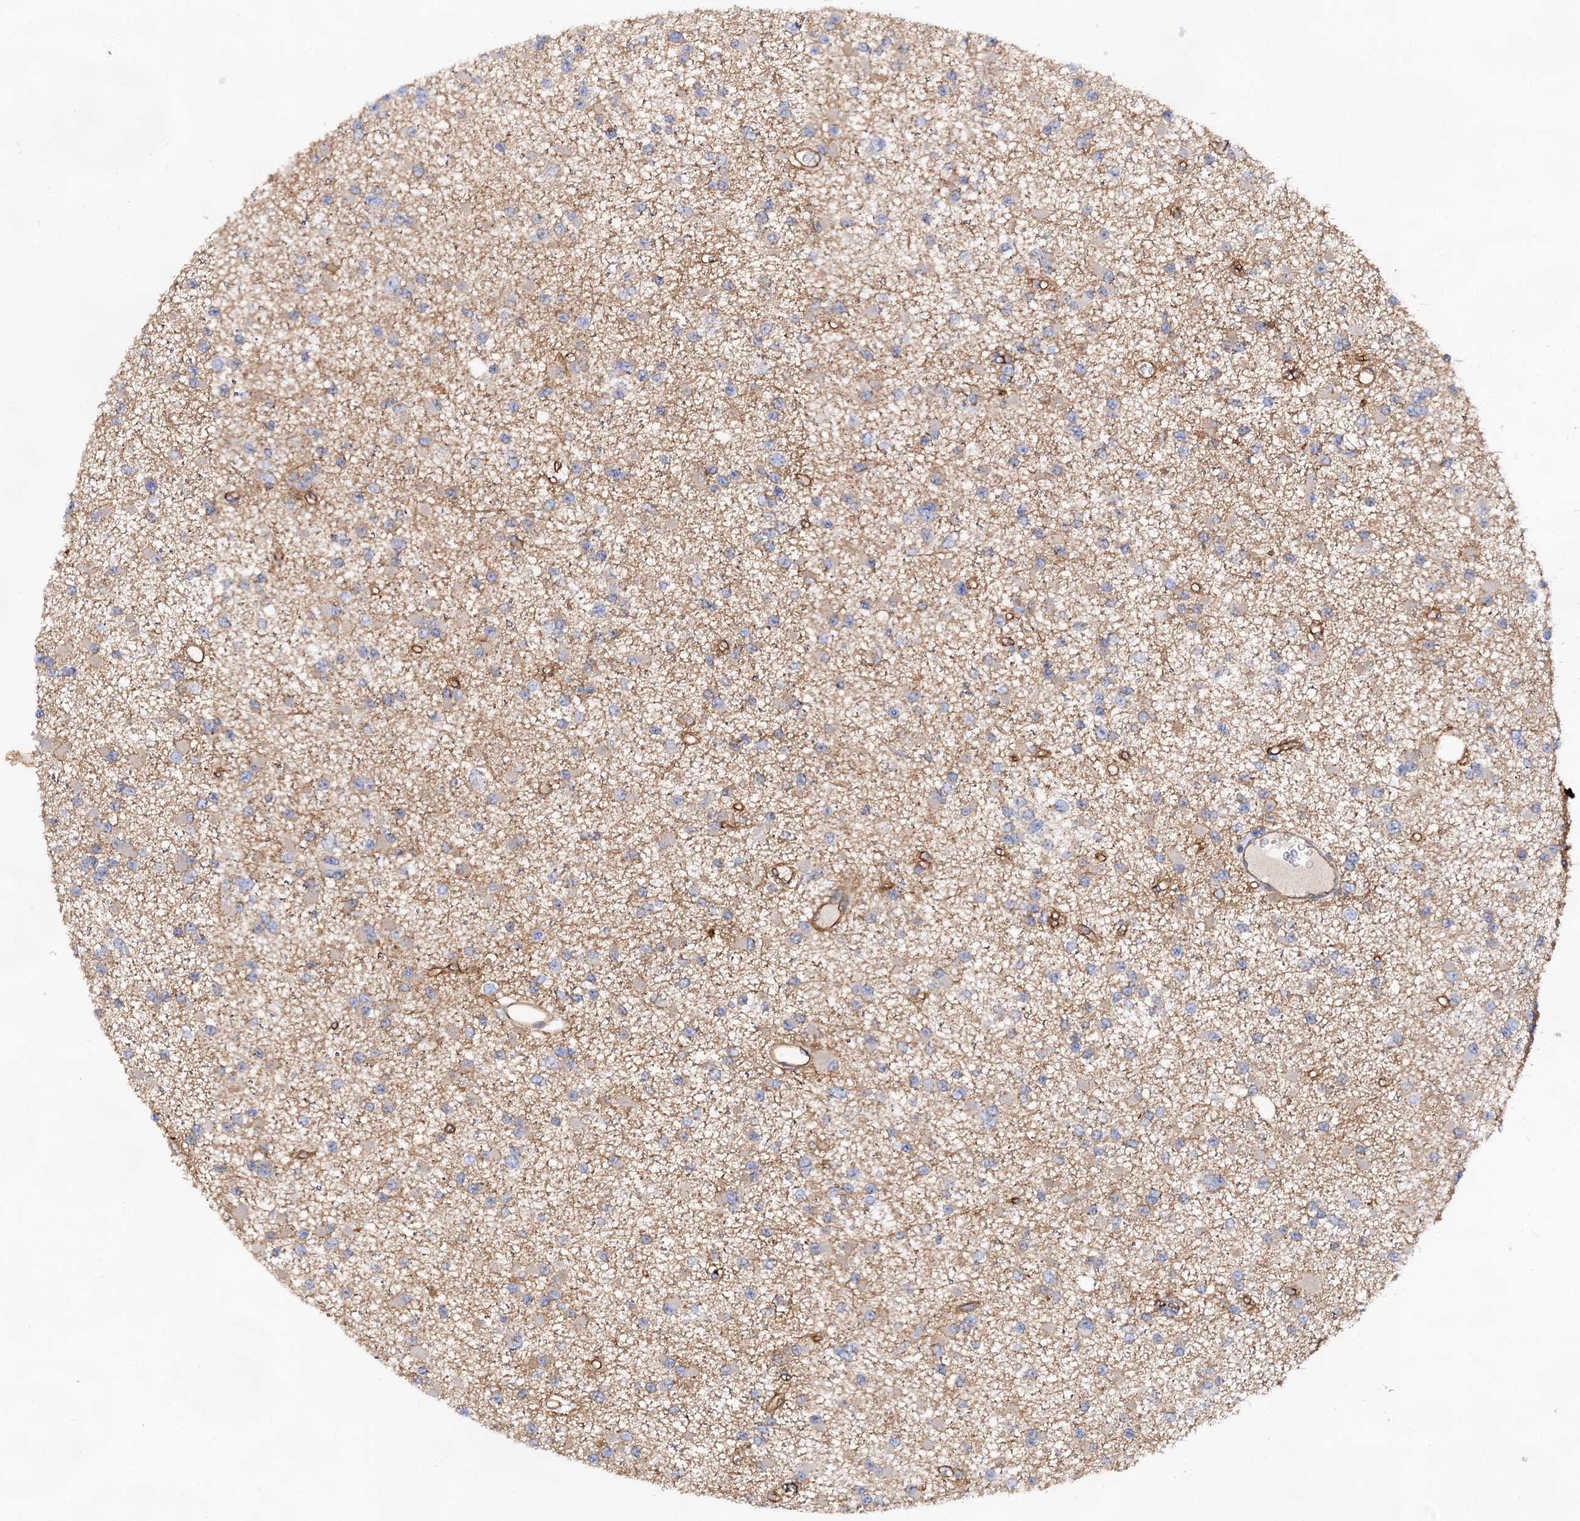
{"staining": {"intensity": "negative", "quantity": "none", "location": "none"}, "tissue": "glioma", "cell_type": "Tumor cells", "image_type": "cancer", "snomed": [{"axis": "morphology", "description": "Glioma, malignant, Low grade"}, {"axis": "topography", "description": "Brain"}], "caption": "A high-resolution micrograph shows immunohistochemistry (IHC) staining of glioma, which demonstrates no significant staining in tumor cells.", "gene": "ABLIM1", "patient": {"sex": "female", "age": 22}}